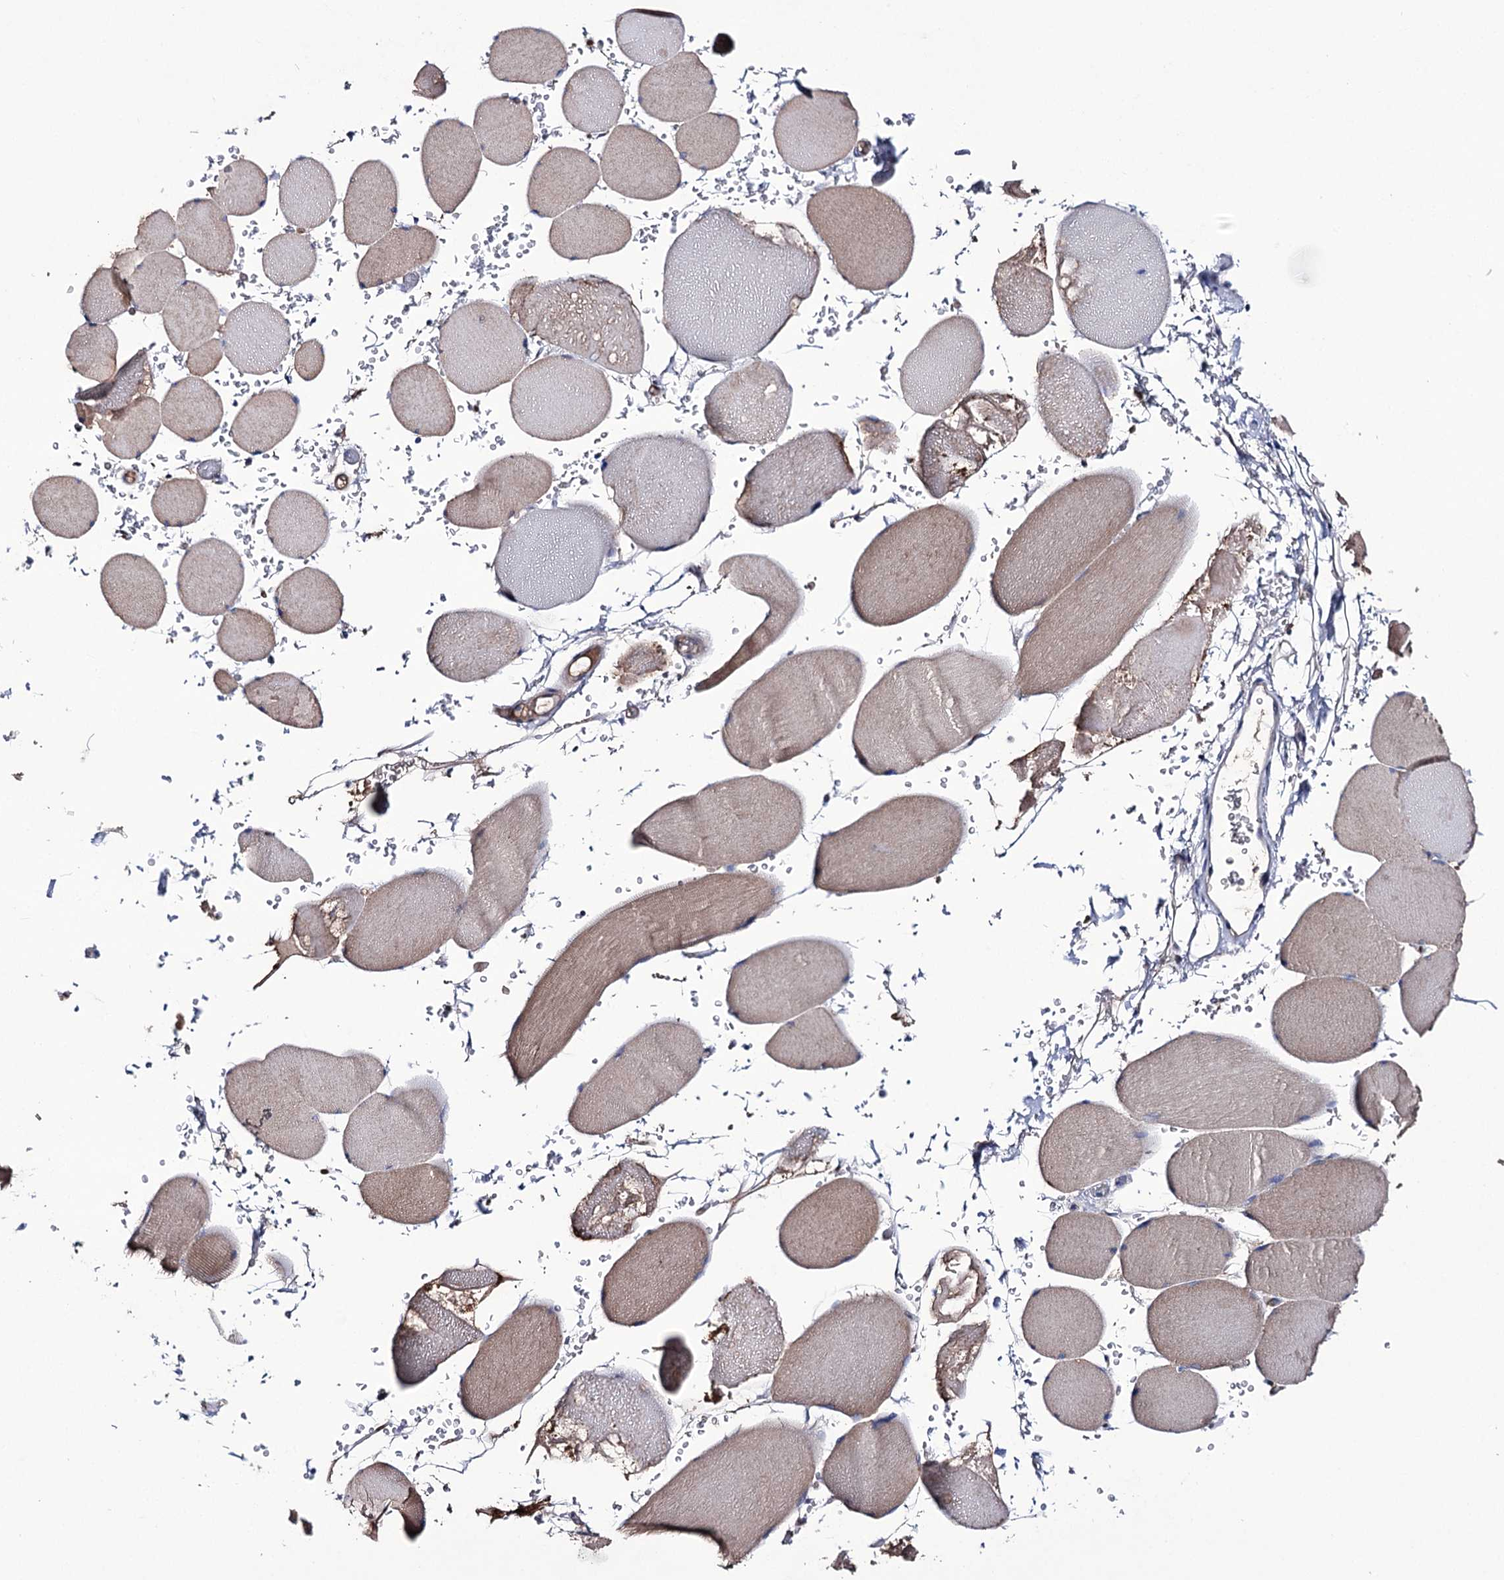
{"staining": {"intensity": "moderate", "quantity": "25%-75%", "location": "cytoplasmic/membranous"}, "tissue": "skeletal muscle", "cell_type": "Myocytes", "image_type": "normal", "snomed": [{"axis": "morphology", "description": "Normal tissue, NOS"}, {"axis": "topography", "description": "Skeletal muscle"}, {"axis": "topography", "description": "Head-Neck"}], "caption": "Immunohistochemical staining of benign skeletal muscle demonstrates 25%-75% levels of moderate cytoplasmic/membranous protein staining in approximately 25%-75% of myocytes.", "gene": "CEP164", "patient": {"sex": "male", "age": 66}}